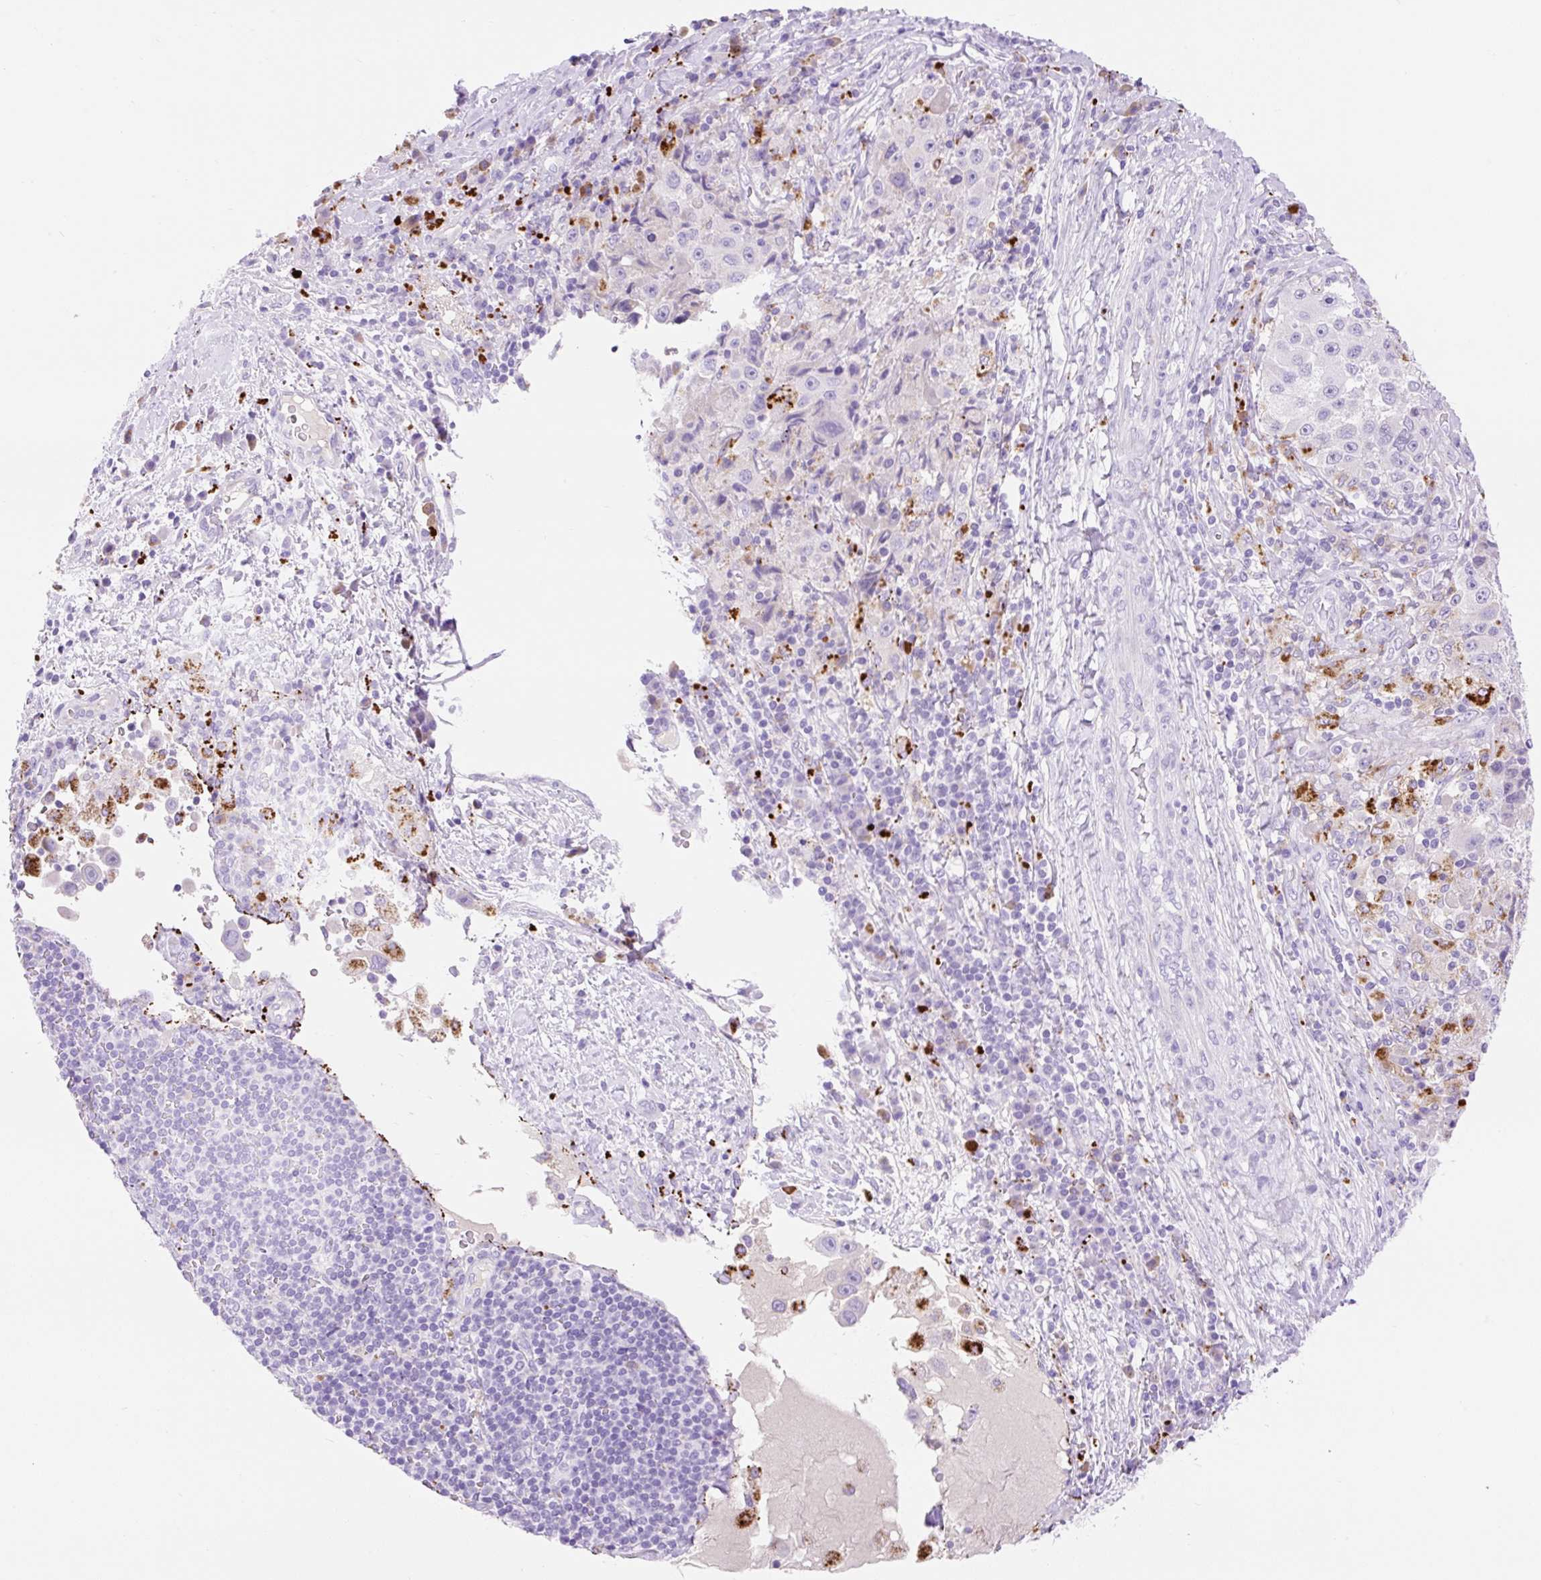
{"staining": {"intensity": "negative", "quantity": "none", "location": "none"}, "tissue": "melanoma", "cell_type": "Tumor cells", "image_type": "cancer", "snomed": [{"axis": "morphology", "description": "Malignant melanoma, Metastatic site"}, {"axis": "topography", "description": "Lymph node"}], "caption": "Tumor cells are negative for protein expression in human melanoma. (Brightfield microscopy of DAB immunohistochemistry at high magnification).", "gene": "HEXB", "patient": {"sex": "male", "age": 62}}